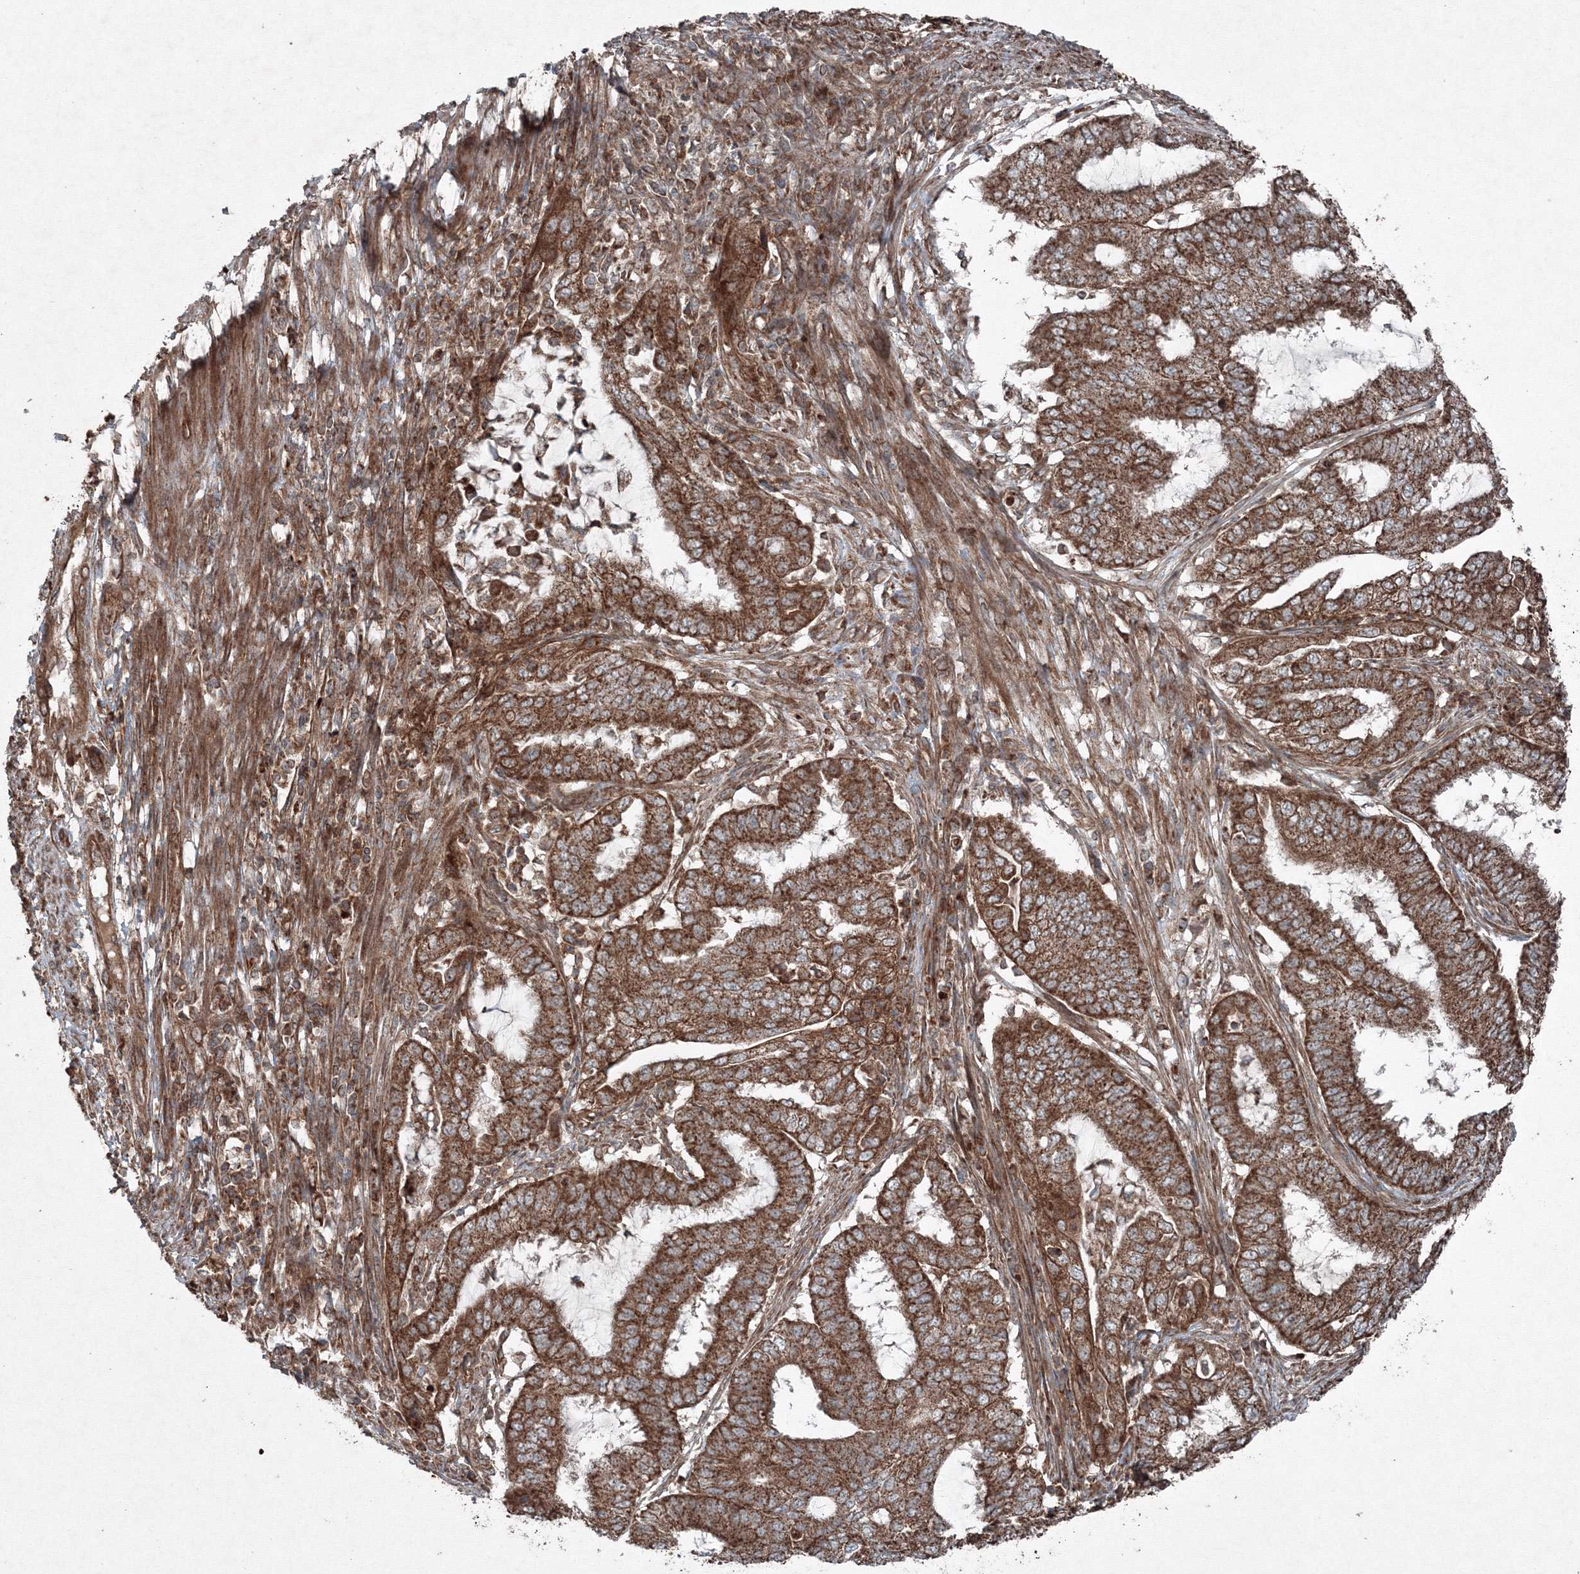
{"staining": {"intensity": "strong", "quantity": ">75%", "location": "cytoplasmic/membranous"}, "tissue": "endometrial cancer", "cell_type": "Tumor cells", "image_type": "cancer", "snomed": [{"axis": "morphology", "description": "Adenocarcinoma, NOS"}, {"axis": "topography", "description": "Endometrium"}], "caption": "There is high levels of strong cytoplasmic/membranous positivity in tumor cells of endometrial cancer (adenocarcinoma), as demonstrated by immunohistochemical staining (brown color).", "gene": "COPS7B", "patient": {"sex": "female", "age": 51}}